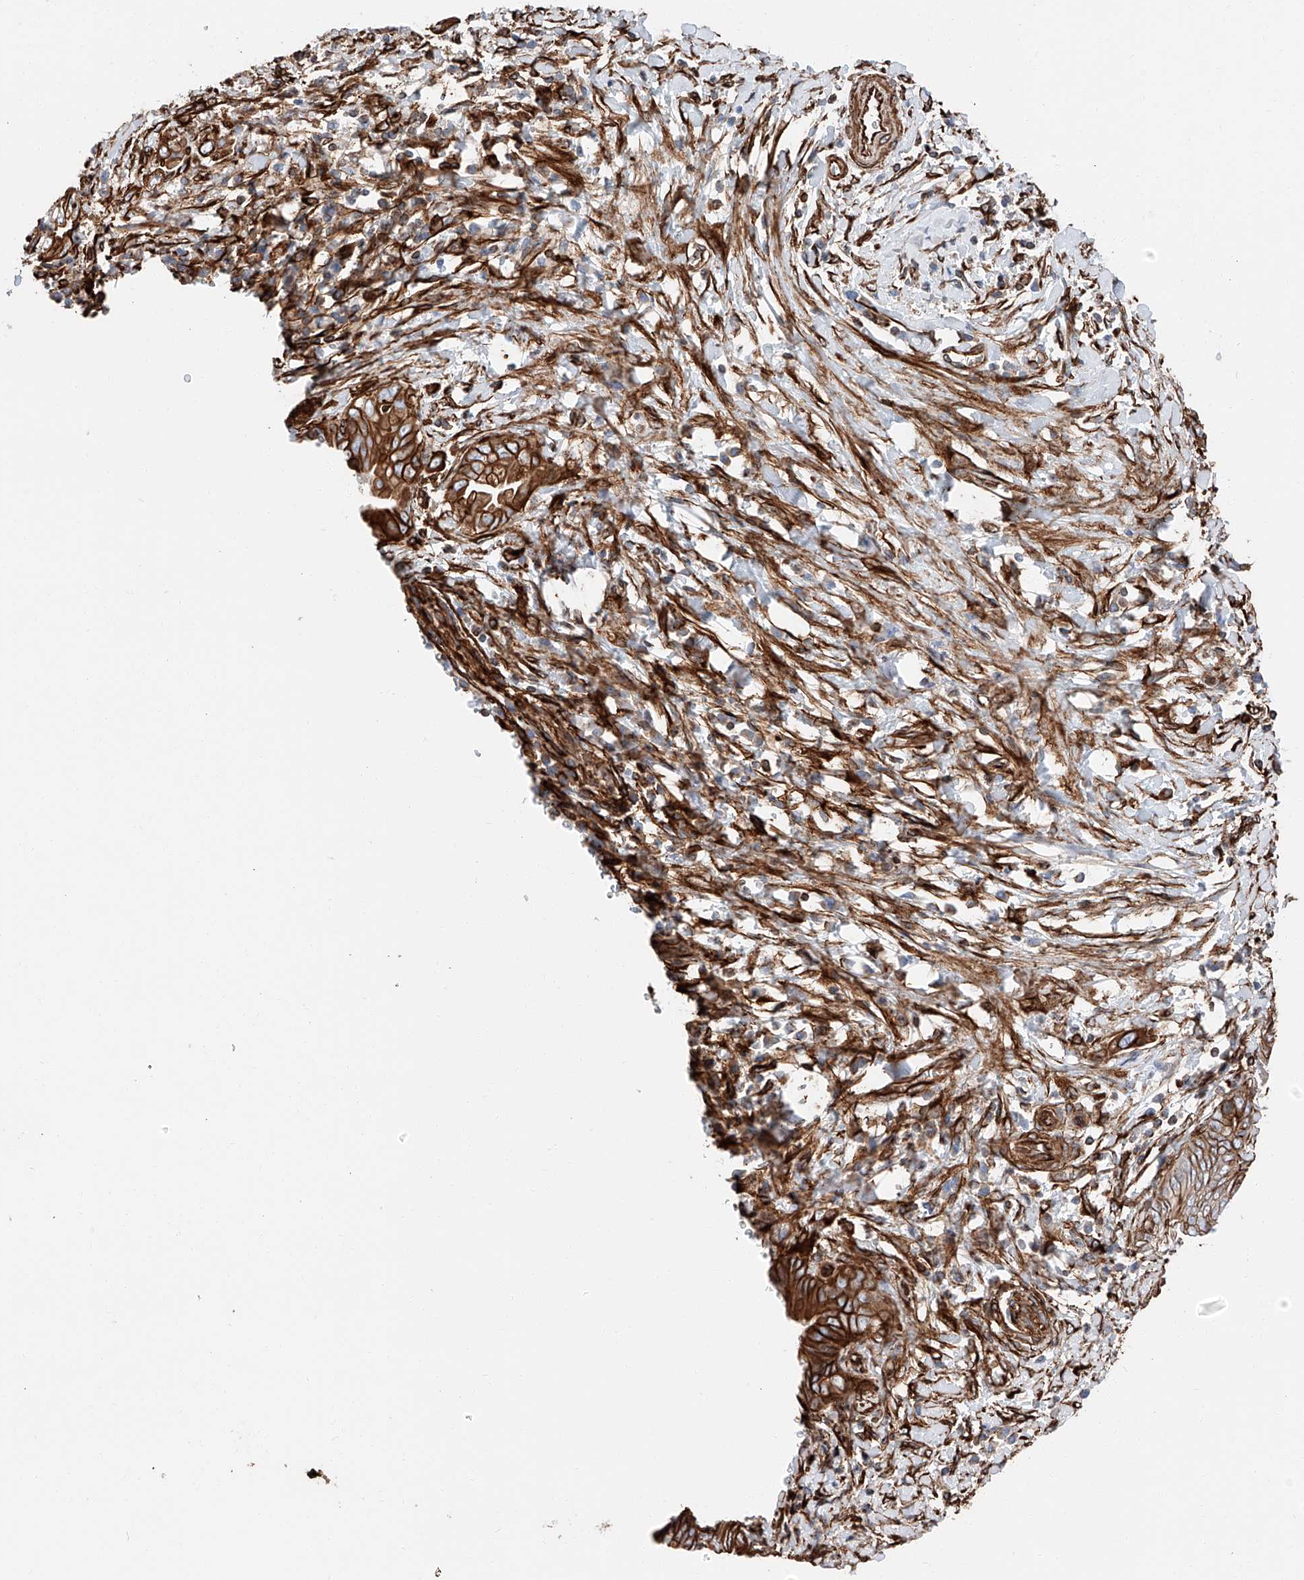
{"staining": {"intensity": "strong", "quantity": "25%-75%", "location": "cytoplasmic/membranous"}, "tissue": "pancreatic cancer", "cell_type": "Tumor cells", "image_type": "cancer", "snomed": [{"axis": "morphology", "description": "Adenocarcinoma, NOS"}, {"axis": "topography", "description": "Pancreas"}], "caption": "This photomicrograph displays pancreatic adenocarcinoma stained with IHC to label a protein in brown. The cytoplasmic/membranous of tumor cells show strong positivity for the protein. Nuclei are counter-stained blue.", "gene": "ZNF804A", "patient": {"sex": "male", "age": 75}}